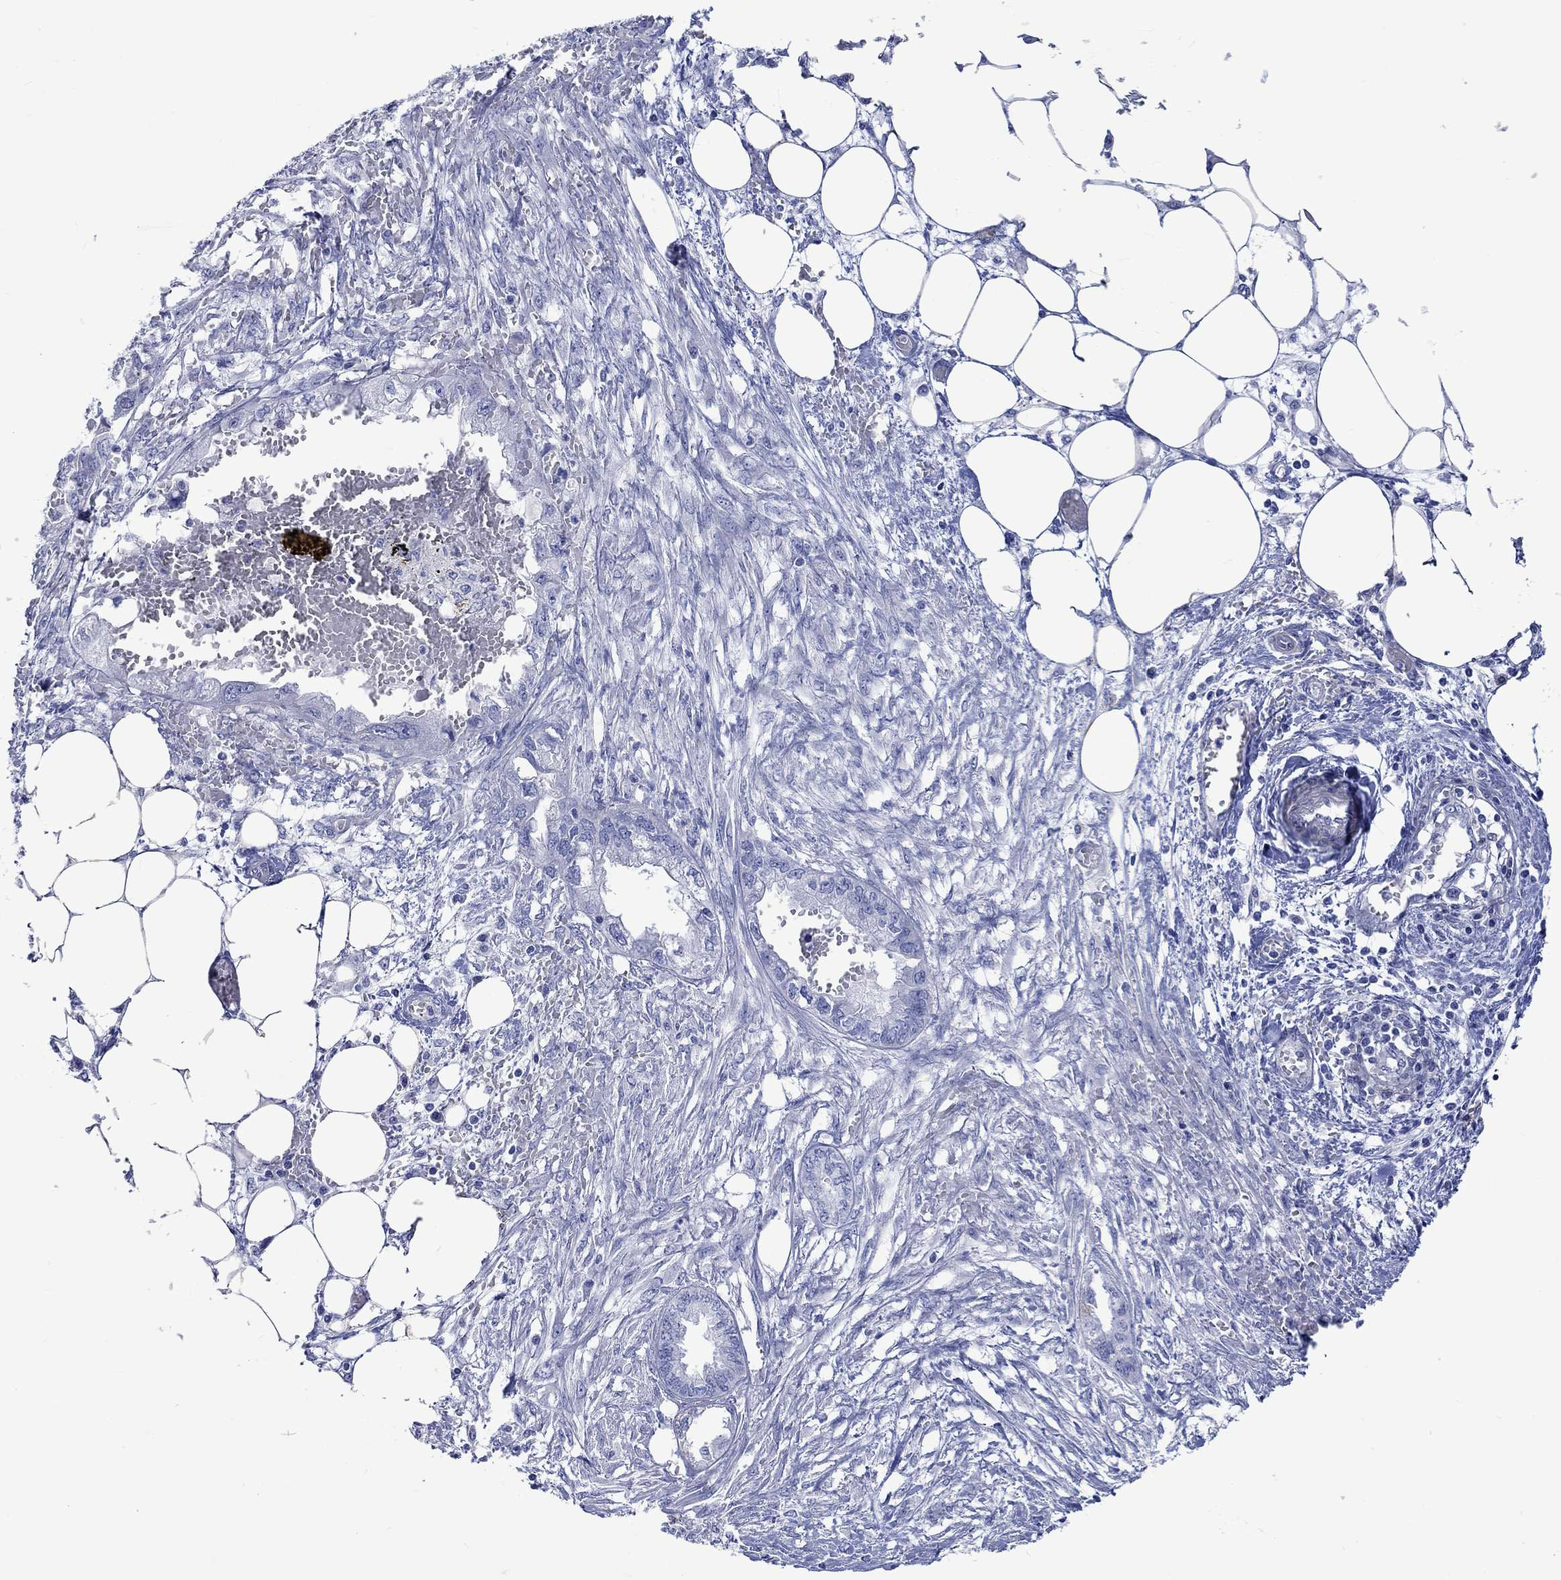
{"staining": {"intensity": "negative", "quantity": "none", "location": "none"}, "tissue": "endometrial cancer", "cell_type": "Tumor cells", "image_type": "cancer", "snomed": [{"axis": "morphology", "description": "Adenocarcinoma, NOS"}, {"axis": "morphology", "description": "Adenocarcinoma, metastatic, NOS"}, {"axis": "topography", "description": "Adipose tissue"}, {"axis": "topography", "description": "Endometrium"}], "caption": "A histopathology image of endometrial cancer stained for a protein reveals no brown staining in tumor cells.", "gene": "CPLX2", "patient": {"sex": "female", "age": 67}}